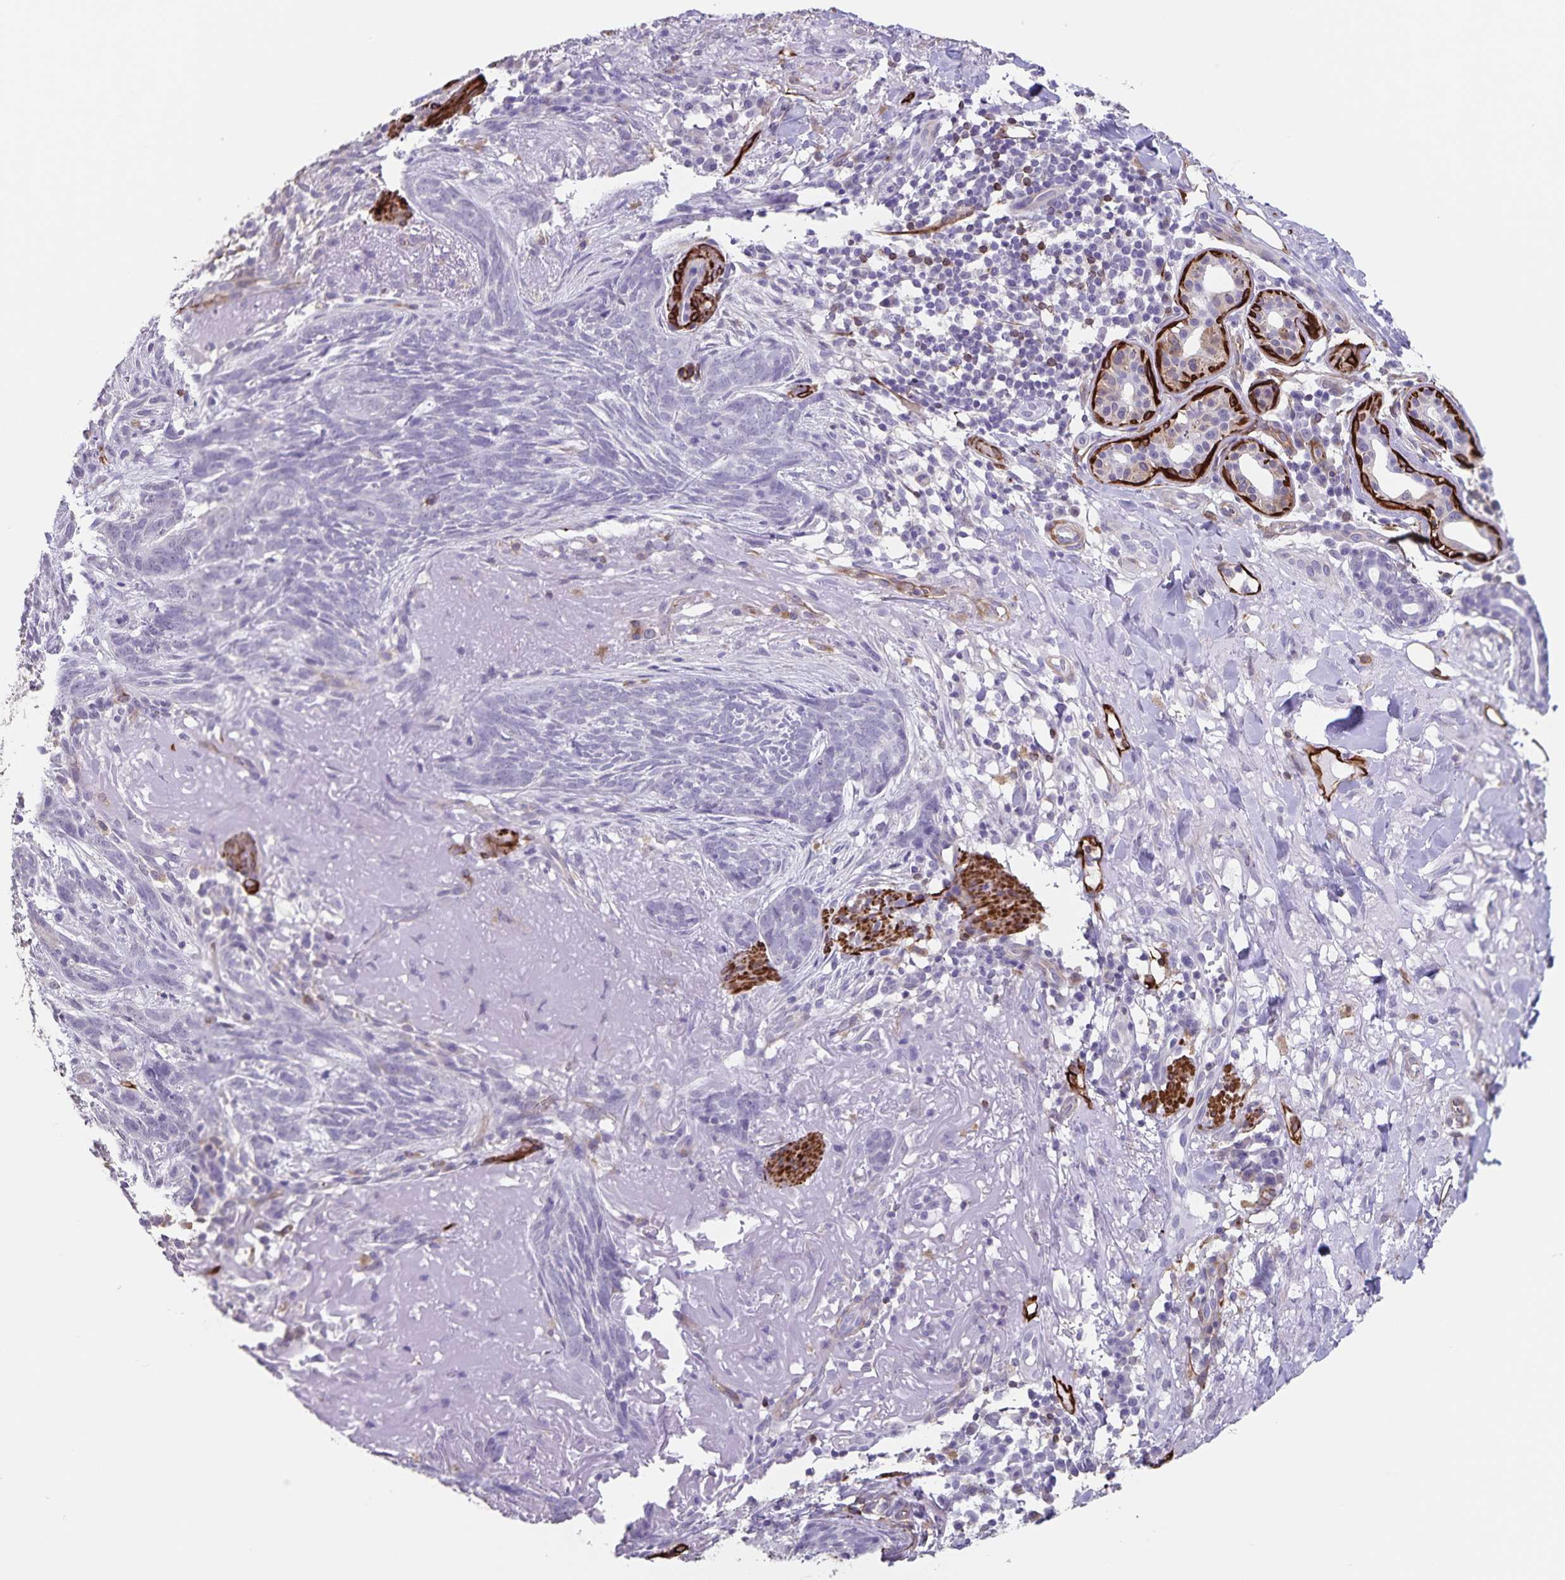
{"staining": {"intensity": "negative", "quantity": "none", "location": "none"}, "tissue": "skin cancer", "cell_type": "Tumor cells", "image_type": "cancer", "snomed": [{"axis": "morphology", "description": "Basal cell carcinoma"}, {"axis": "topography", "description": "Skin"}], "caption": "High magnification brightfield microscopy of skin cancer stained with DAB (3,3'-diaminobenzidine) (brown) and counterstained with hematoxylin (blue): tumor cells show no significant positivity.", "gene": "SYNM", "patient": {"sex": "female", "age": 93}}